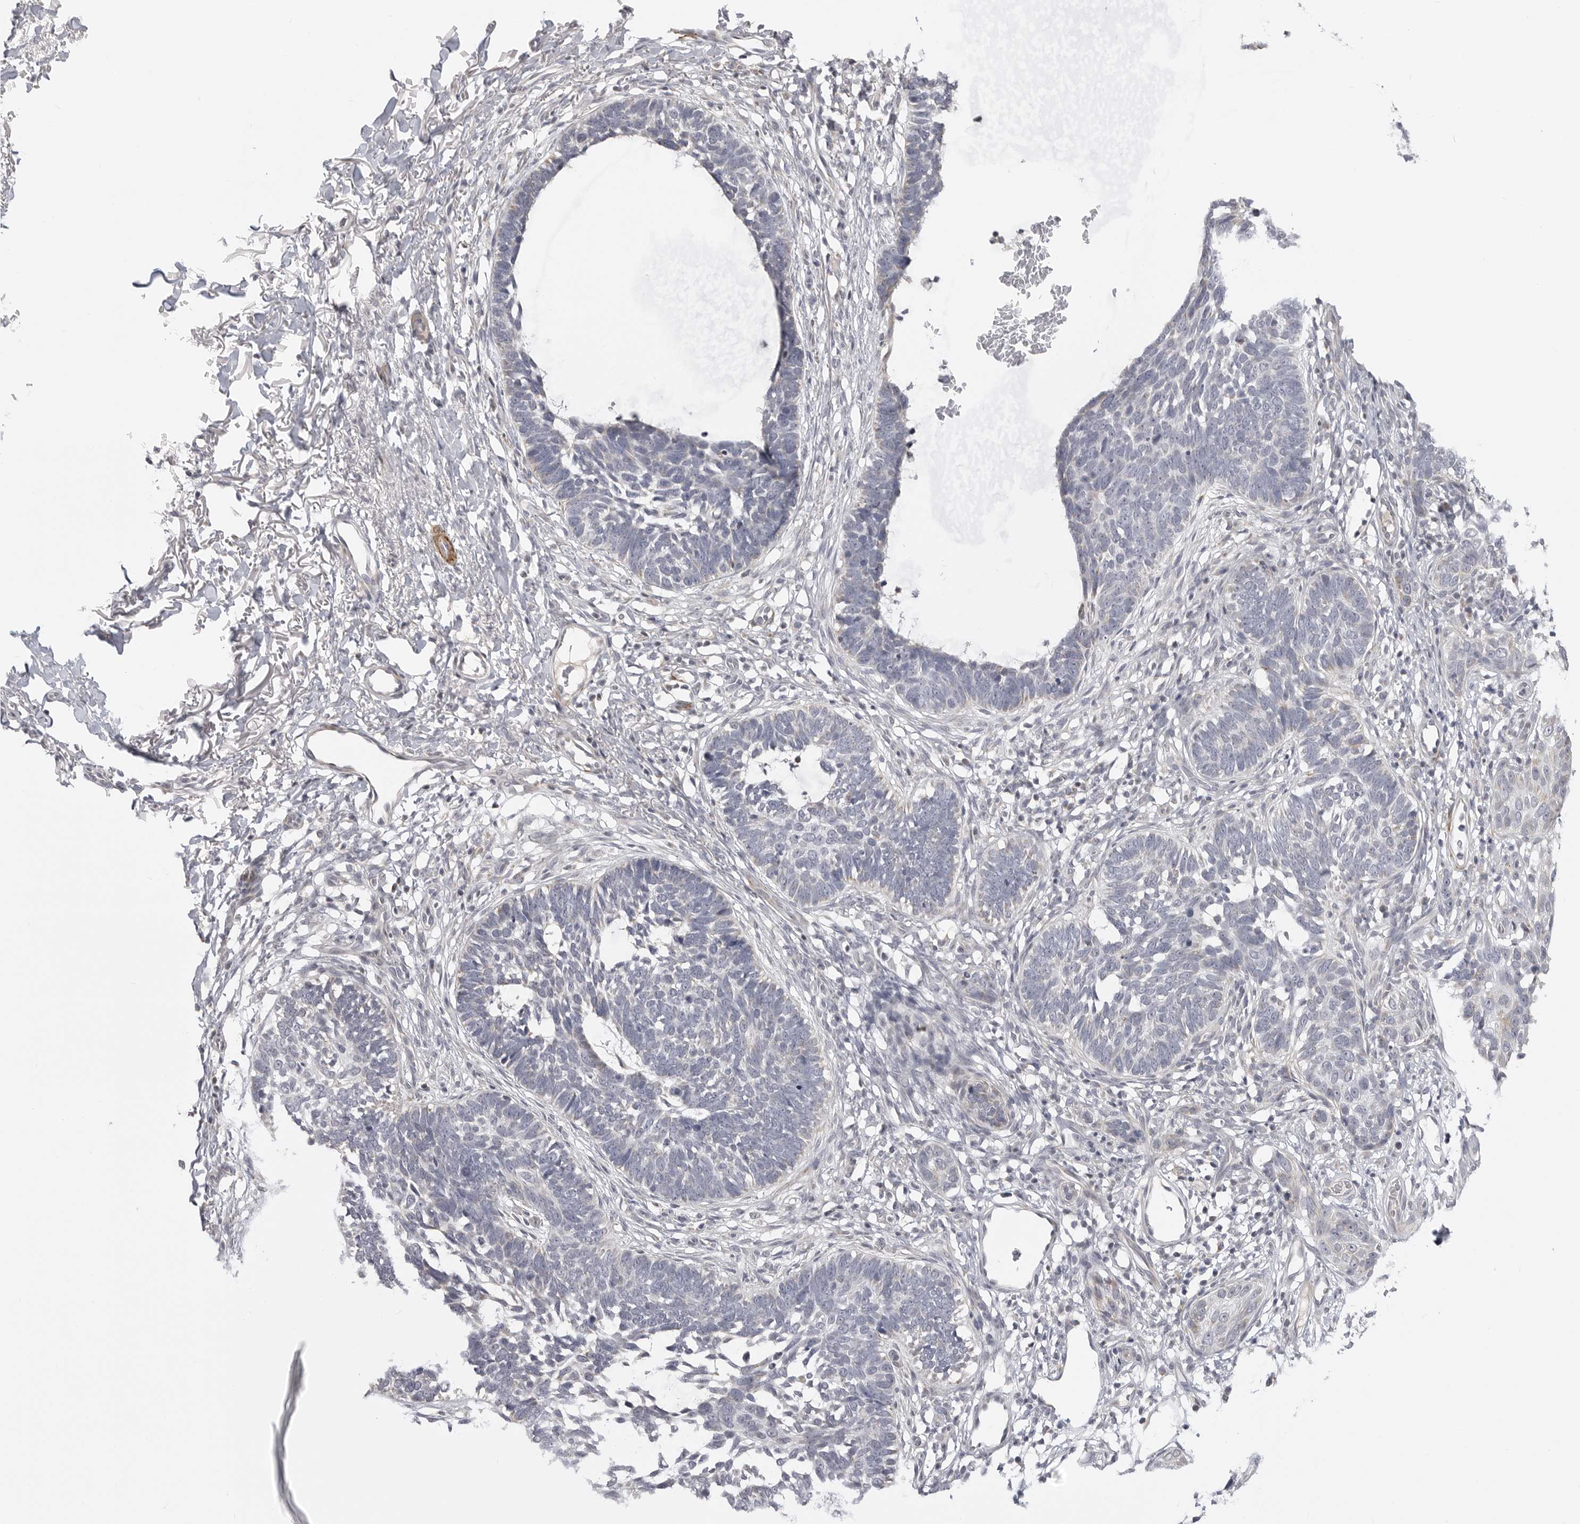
{"staining": {"intensity": "negative", "quantity": "none", "location": "none"}, "tissue": "skin cancer", "cell_type": "Tumor cells", "image_type": "cancer", "snomed": [{"axis": "morphology", "description": "Normal tissue, NOS"}, {"axis": "morphology", "description": "Basal cell carcinoma"}, {"axis": "topography", "description": "Skin"}], "caption": "The image displays no staining of tumor cells in basal cell carcinoma (skin). (DAB (3,3'-diaminobenzidine) immunohistochemistry, high magnification).", "gene": "MAP7D1", "patient": {"sex": "male", "age": 77}}